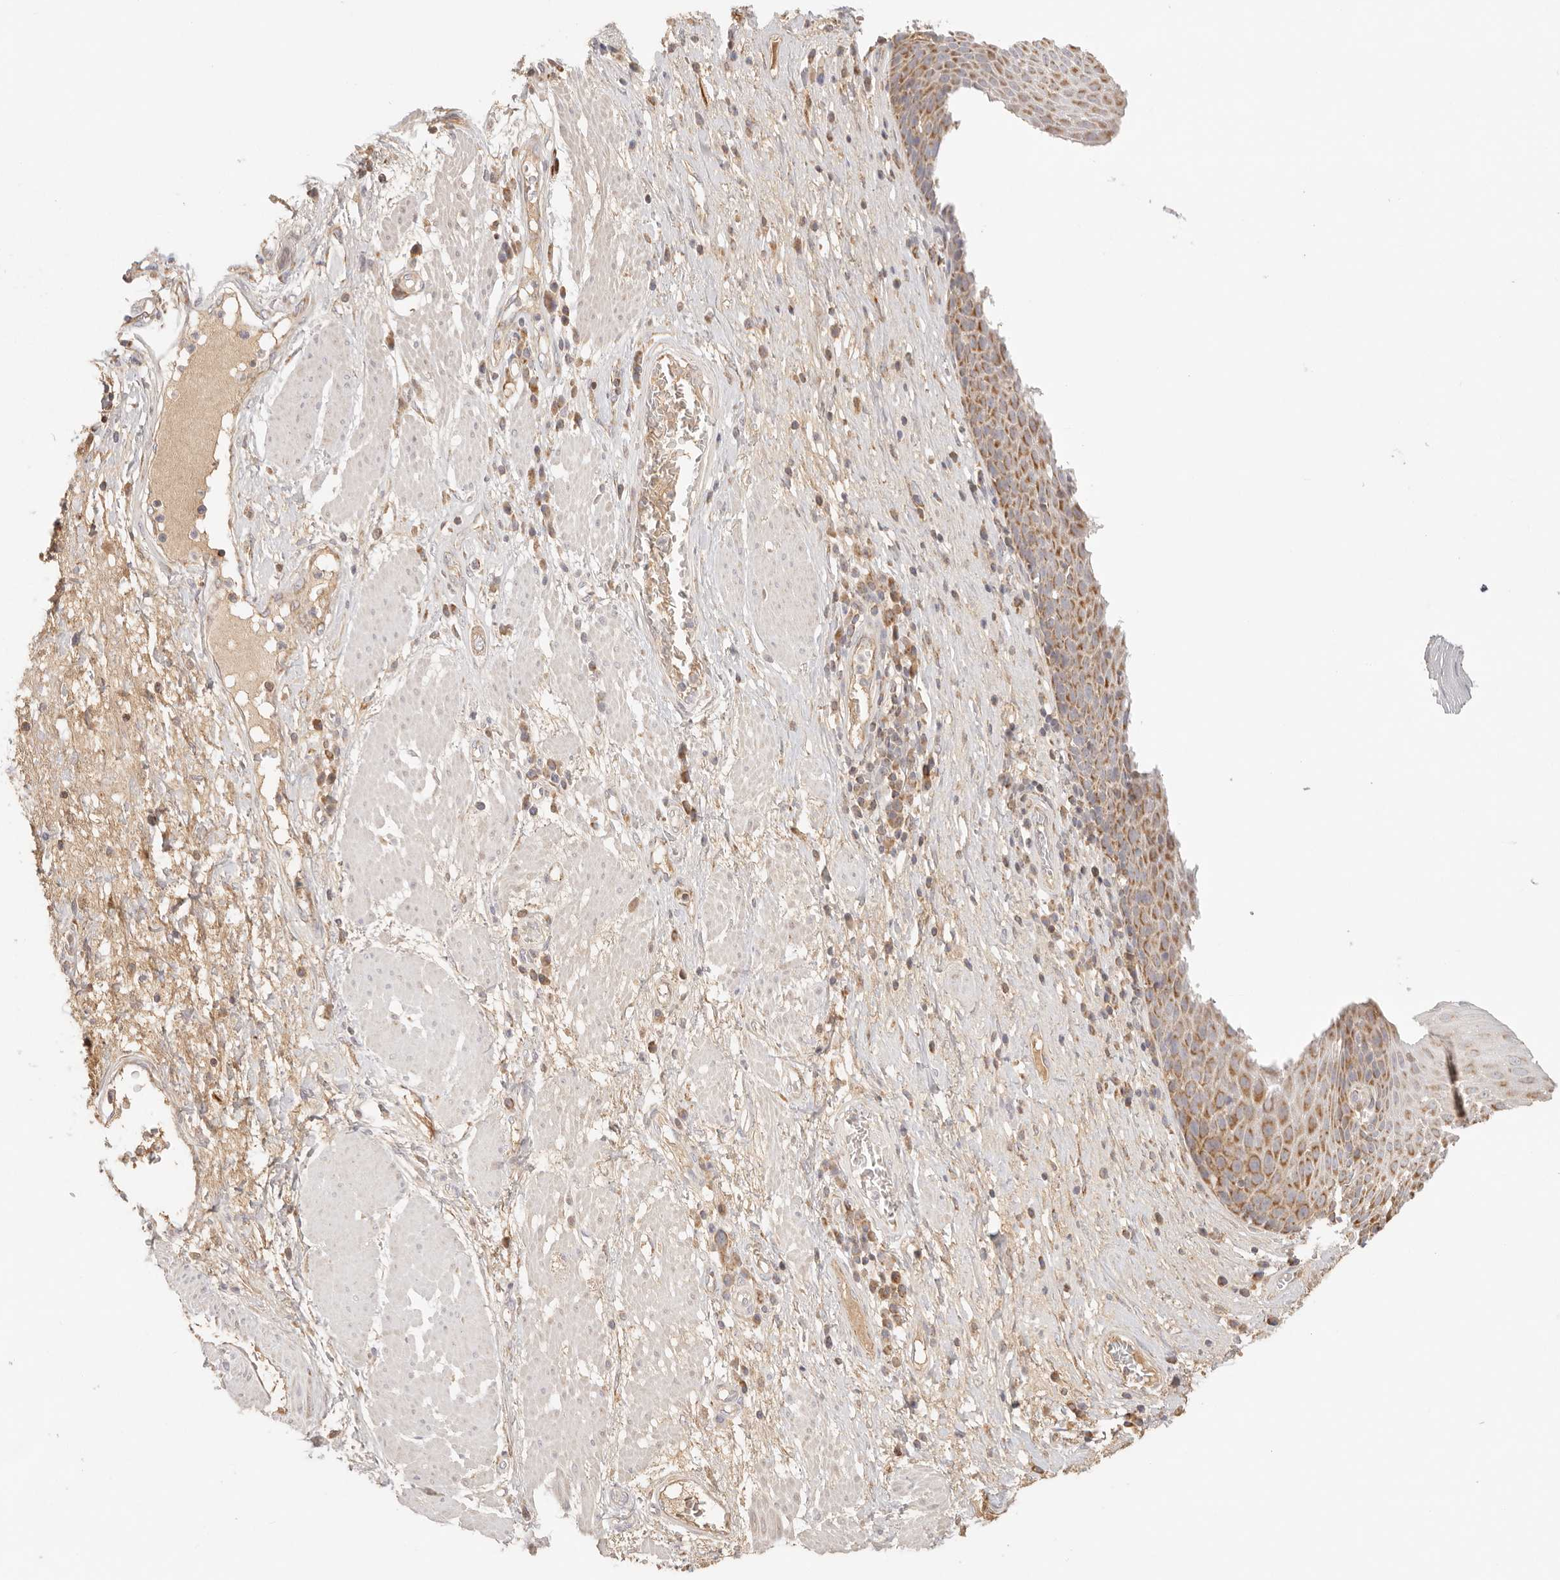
{"staining": {"intensity": "moderate", "quantity": "25%-75%", "location": "cytoplasmic/membranous"}, "tissue": "esophagus", "cell_type": "Squamous epithelial cells", "image_type": "normal", "snomed": [{"axis": "morphology", "description": "Normal tissue, NOS"}, {"axis": "morphology", "description": "Adenocarcinoma, NOS"}, {"axis": "topography", "description": "Esophagus"}], "caption": "Immunohistochemistry (IHC) (DAB (3,3'-diaminobenzidine)) staining of benign human esophagus reveals moderate cytoplasmic/membranous protein expression in approximately 25%-75% of squamous epithelial cells.", "gene": "COA6", "patient": {"sex": "male", "age": 62}}